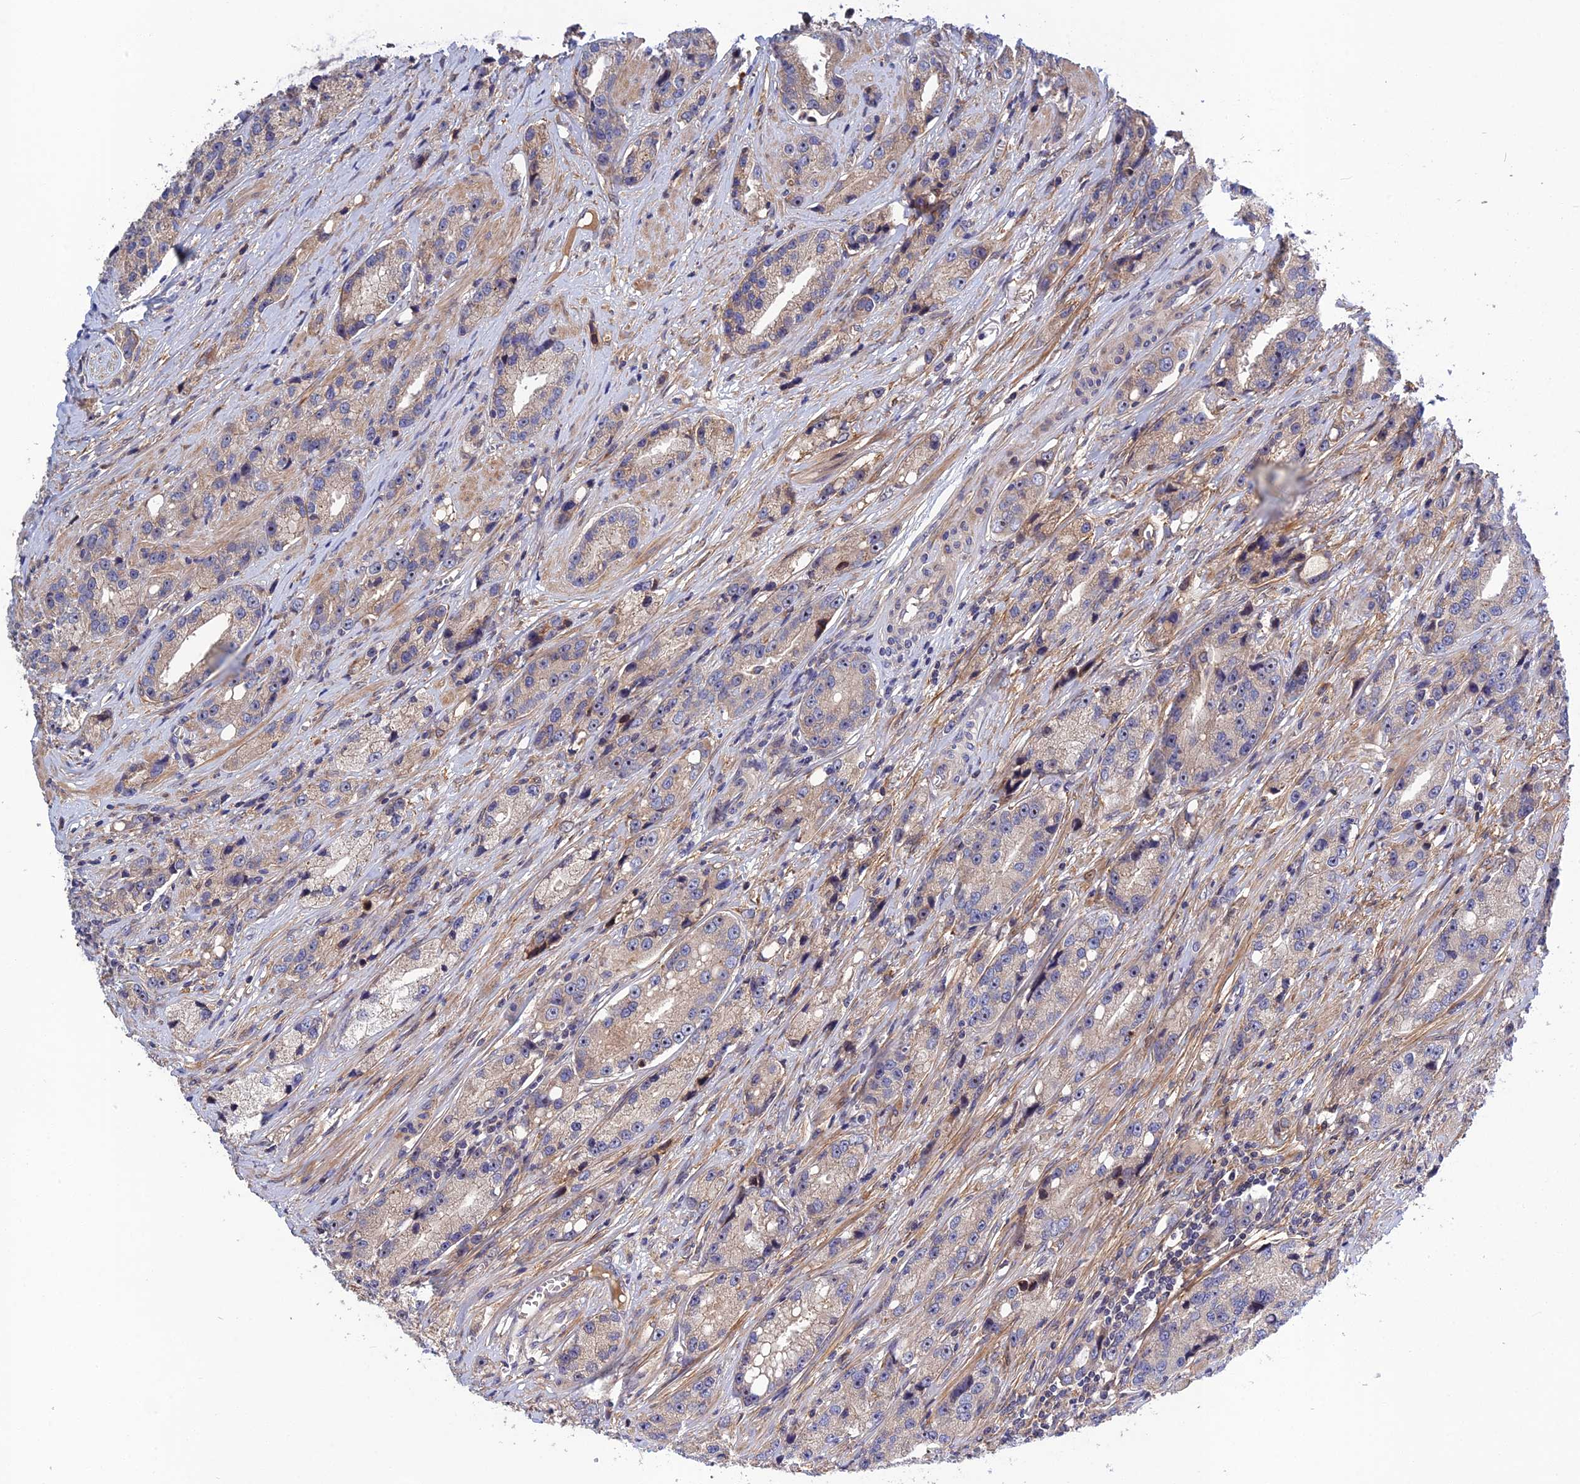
{"staining": {"intensity": "negative", "quantity": "none", "location": "none"}, "tissue": "prostate cancer", "cell_type": "Tumor cells", "image_type": "cancer", "snomed": [{"axis": "morphology", "description": "Adenocarcinoma, High grade"}, {"axis": "topography", "description": "Prostate"}], "caption": "IHC histopathology image of human prostate adenocarcinoma (high-grade) stained for a protein (brown), which shows no positivity in tumor cells.", "gene": "CRACD", "patient": {"sex": "male", "age": 74}}